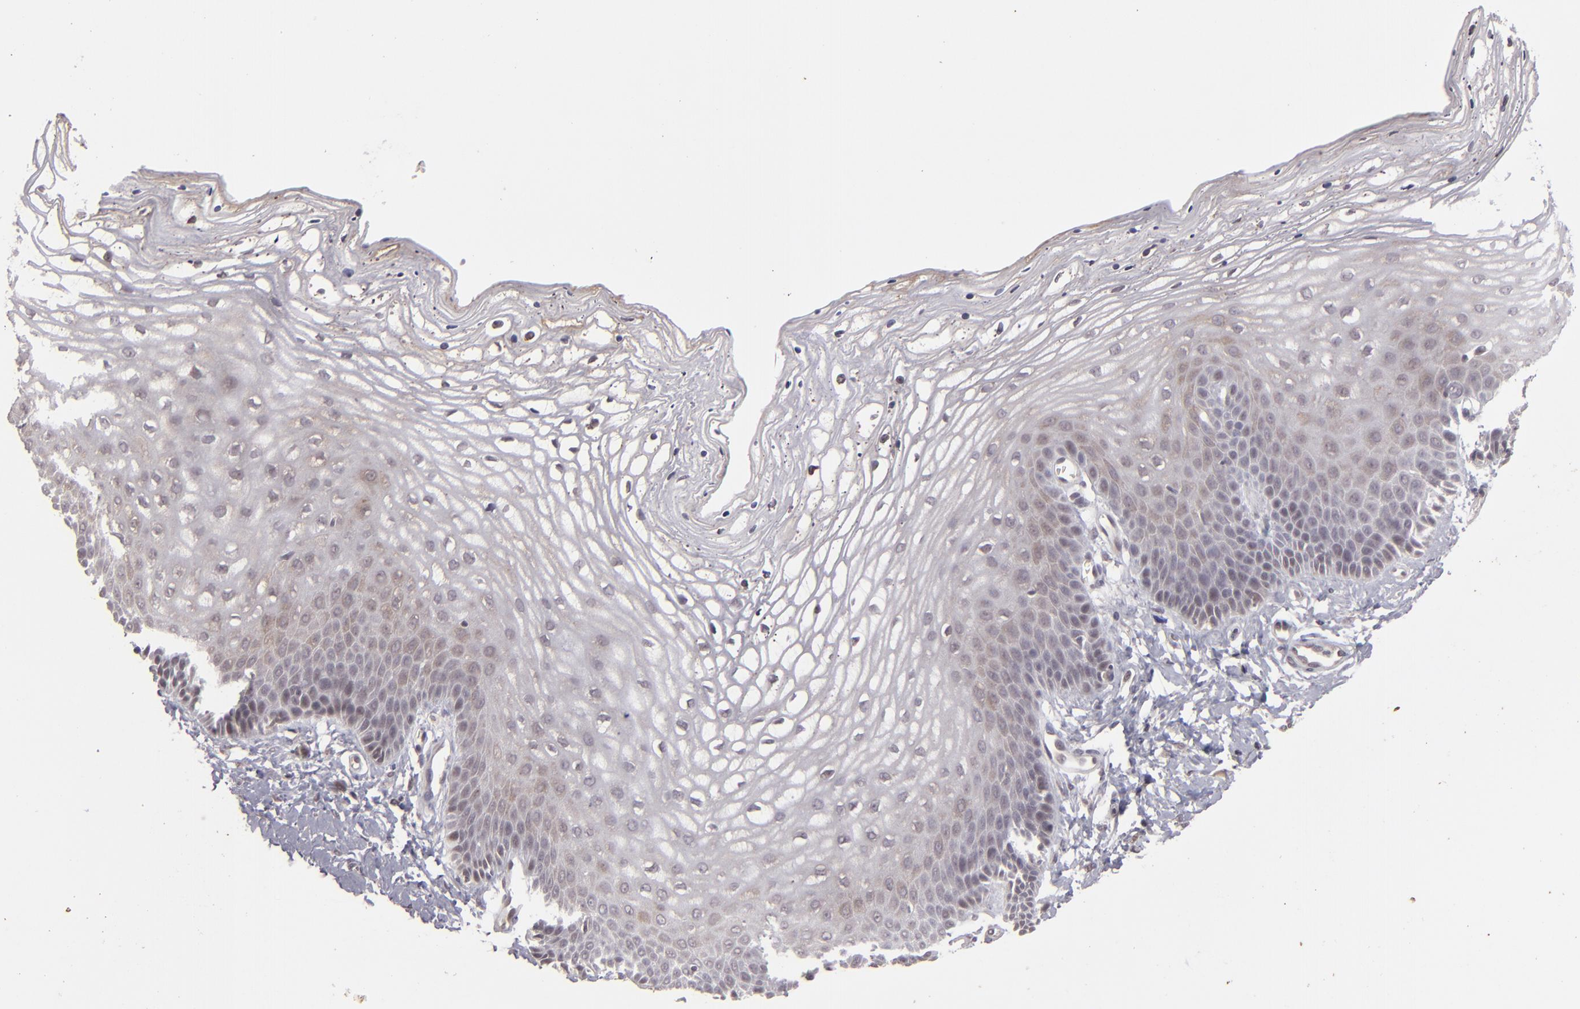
{"staining": {"intensity": "weak", "quantity": "<25%", "location": "cytoplasmic/membranous"}, "tissue": "vagina", "cell_type": "Squamous epithelial cells", "image_type": "normal", "snomed": [{"axis": "morphology", "description": "Normal tissue, NOS"}, {"axis": "topography", "description": "Vagina"}], "caption": "An IHC histopathology image of unremarkable vagina is shown. There is no staining in squamous epithelial cells of vagina.", "gene": "DFFA", "patient": {"sex": "female", "age": 68}}